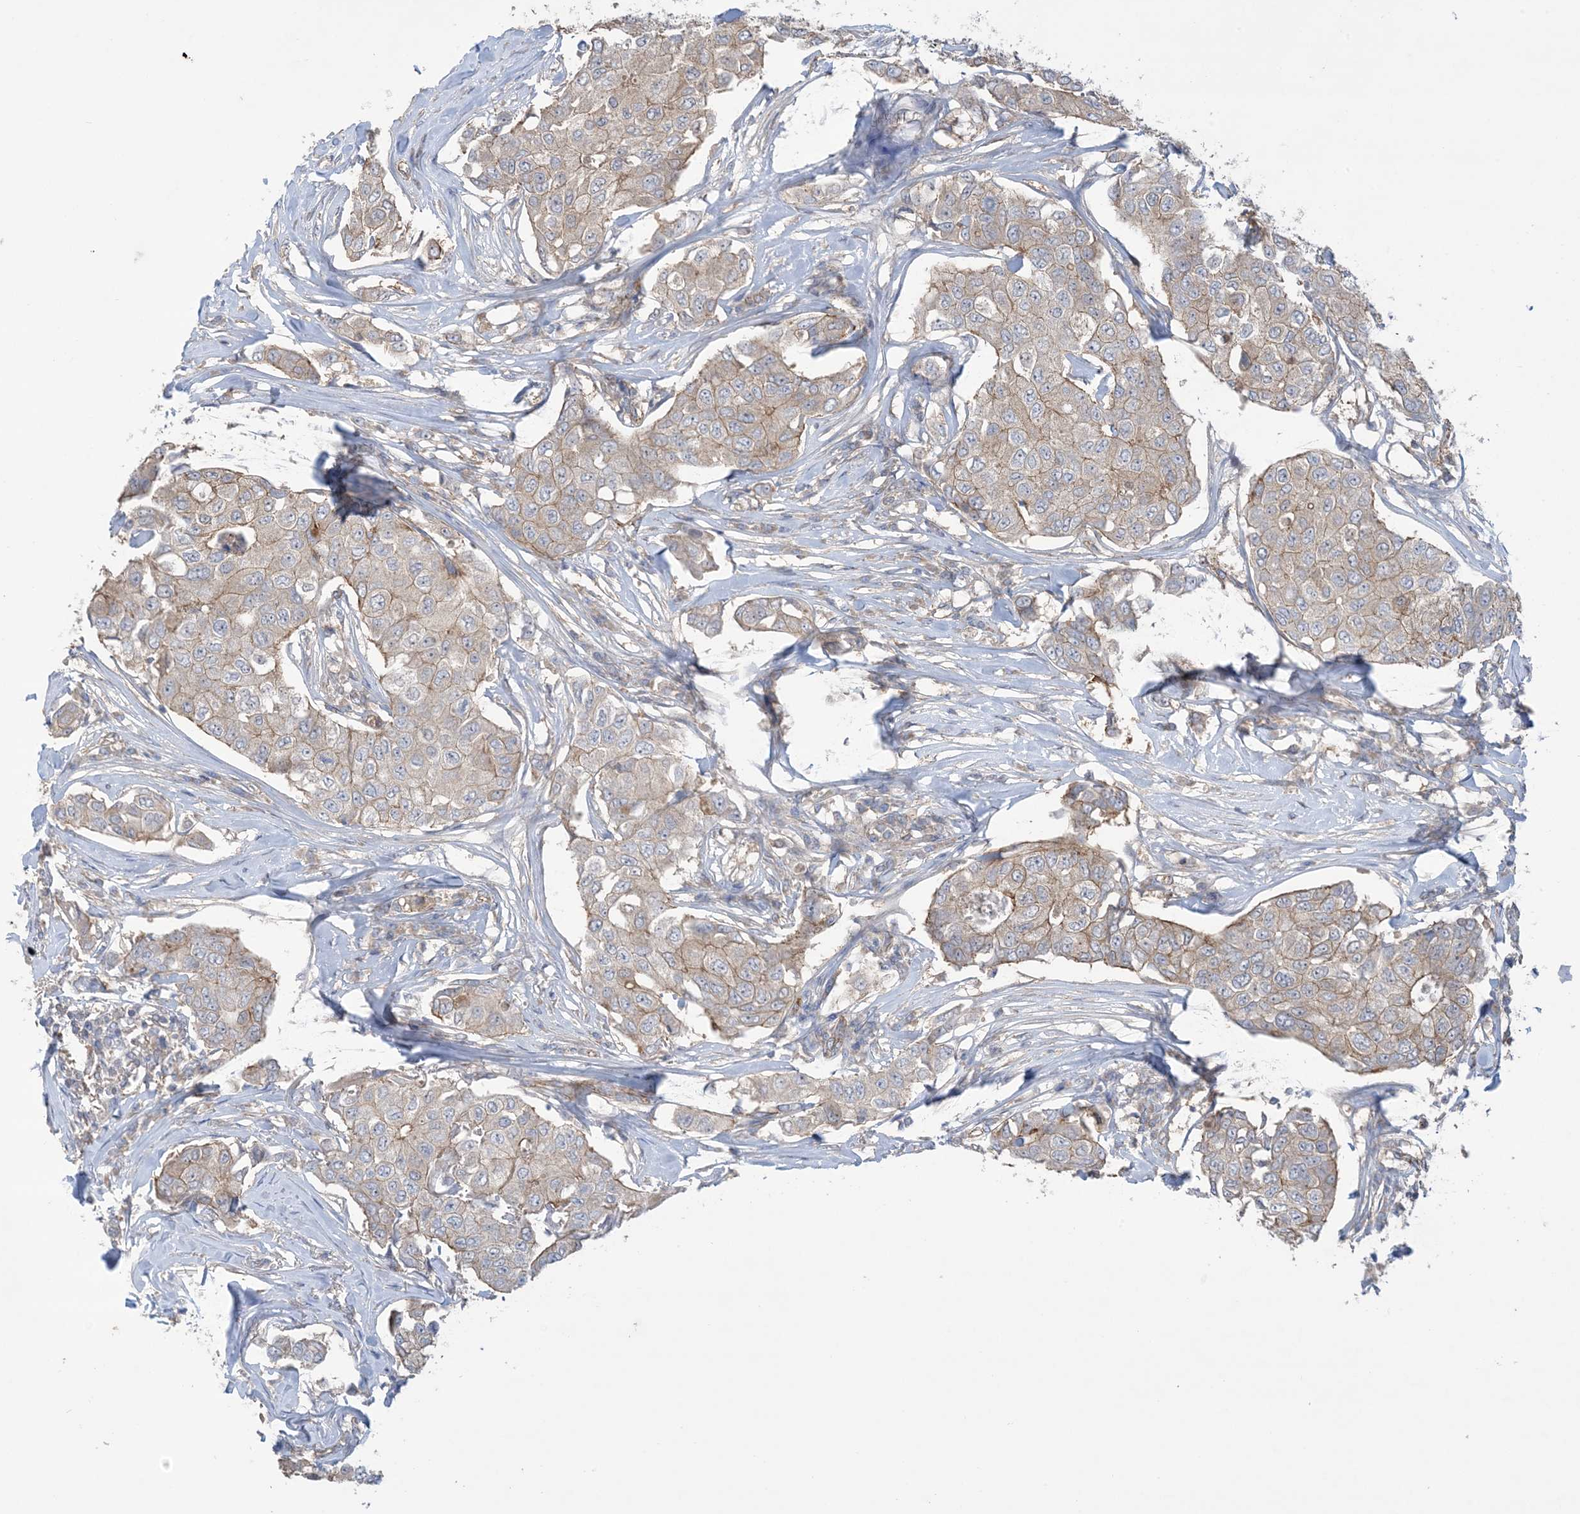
{"staining": {"intensity": "weak", "quantity": "25%-75%", "location": "cytoplasmic/membranous"}, "tissue": "breast cancer", "cell_type": "Tumor cells", "image_type": "cancer", "snomed": [{"axis": "morphology", "description": "Duct carcinoma"}, {"axis": "topography", "description": "Breast"}], "caption": "IHC histopathology image of human invasive ductal carcinoma (breast) stained for a protein (brown), which reveals low levels of weak cytoplasmic/membranous positivity in about 25%-75% of tumor cells.", "gene": "CCNY", "patient": {"sex": "female", "age": 80}}